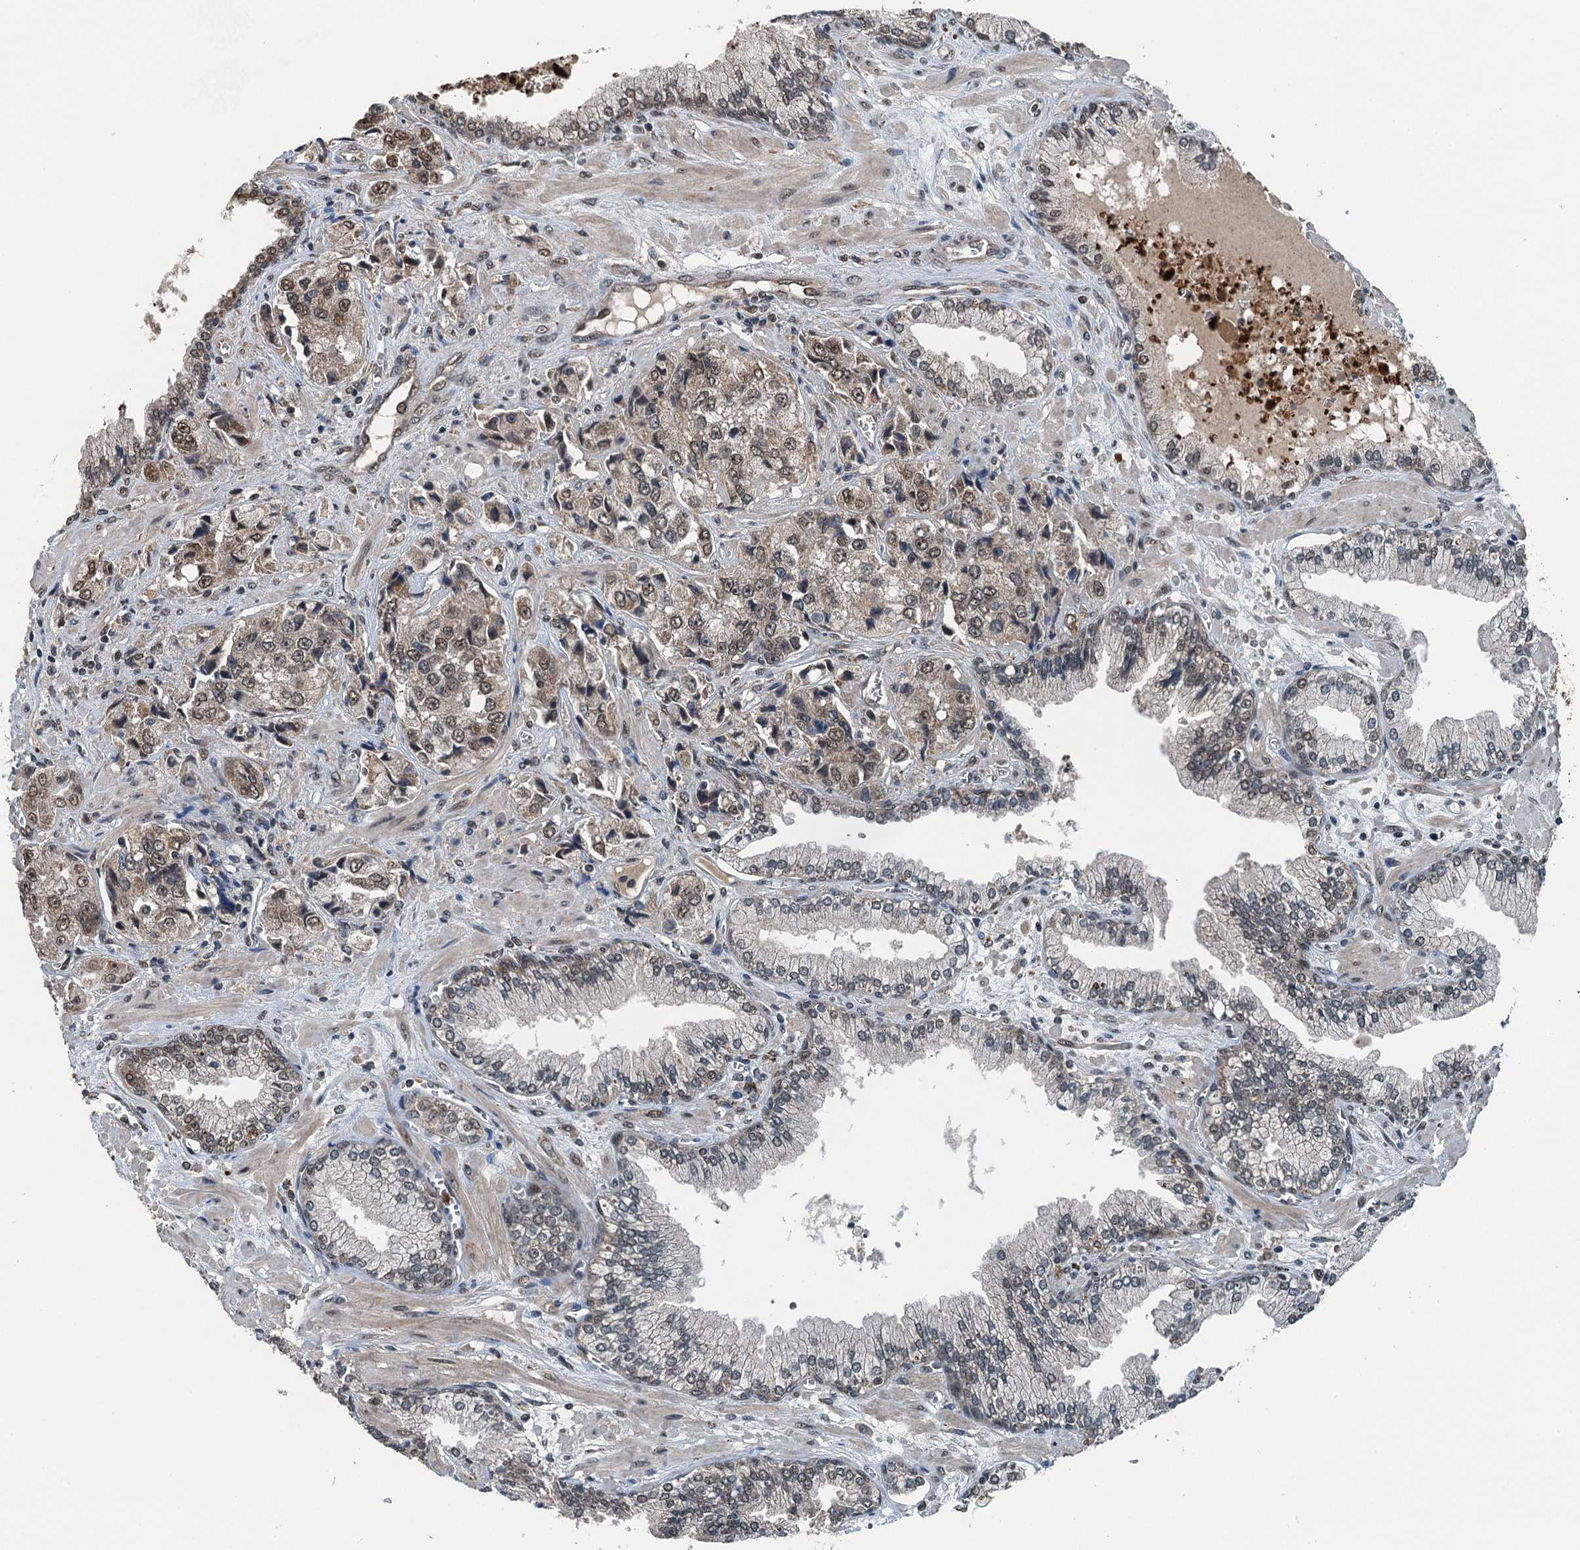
{"staining": {"intensity": "moderate", "quantity": ">75%", "location": "nuclear"}, "tissue": "prostate cancer", "cell_type": "Tumor cells", "image_type": "cancer", "snomed": [{"axis": "morphology", "description": "Adenocarcinoma, High grade"}, {"axis": "topography", "description": "Prostate"}], "caption": "DAB (3,3'-diaminobenzidine) immunohistochemical staining of prostate cancer (adenocarcinoma (high-grade)) displays moderate nuclear protein positivity in approximately >75% of tumor cells.", "gene": "UBXN6", "patient": {"sex": "male", "age": 74}}